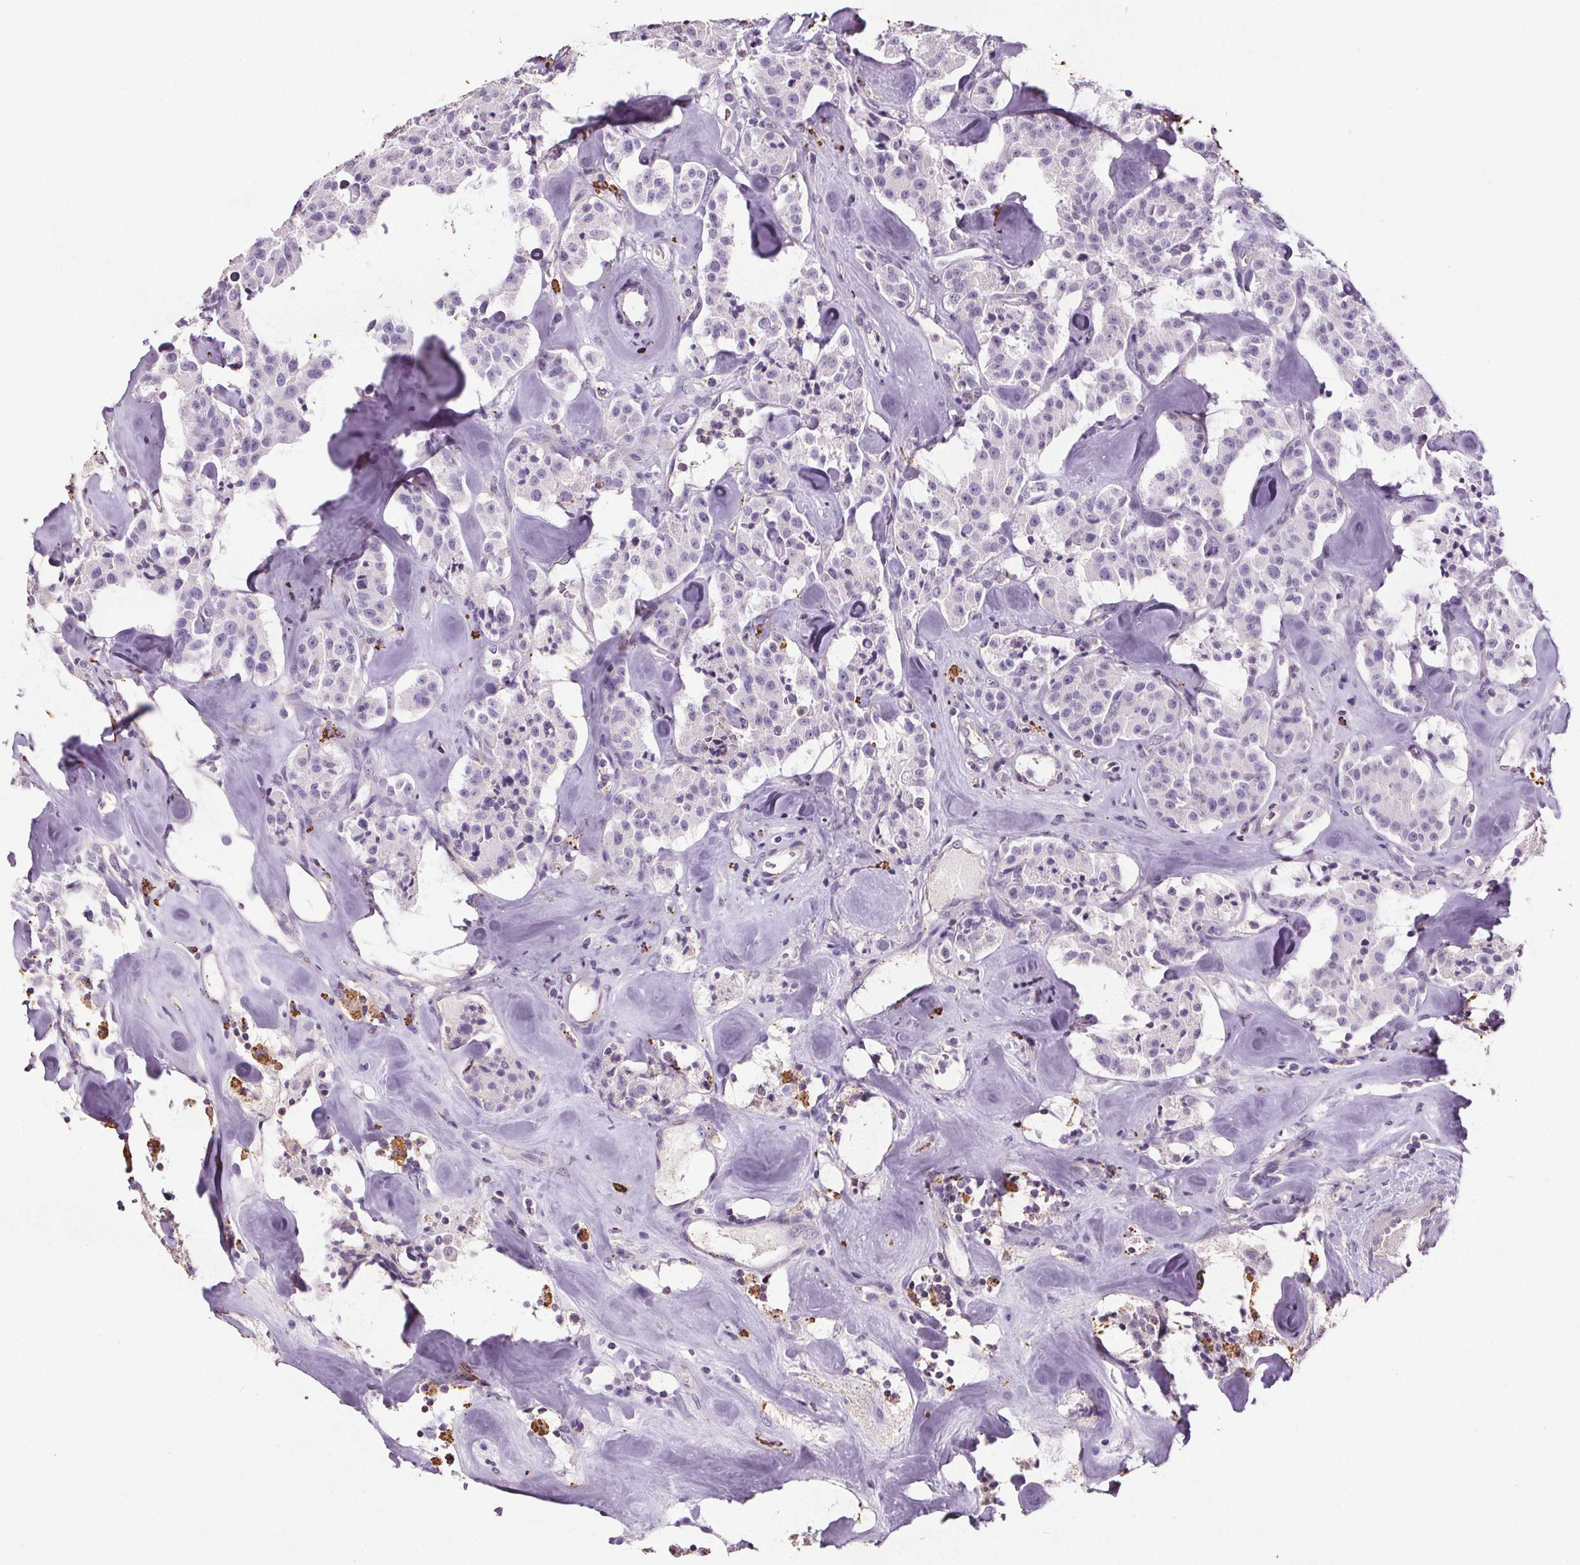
{"staining": {"intensity": "negative", "quantity": "none", "location": "none"}, "tissue": "carcinoid", "cell_type": "Tumor cells", "image_type": "cancer", "snomed": [{"axis": "morphology", "description": "Carcinoid, malignant, NOS"}, {"axis": "topography", "description": "Pancreas"}], "caption": "Tumor cells show no significant staining in carcinoid. (Brightfield microscopy of DAB IHC at high magnification).", "gene": "C19orf84", "patient": {"sex": "male", "age": 41}}